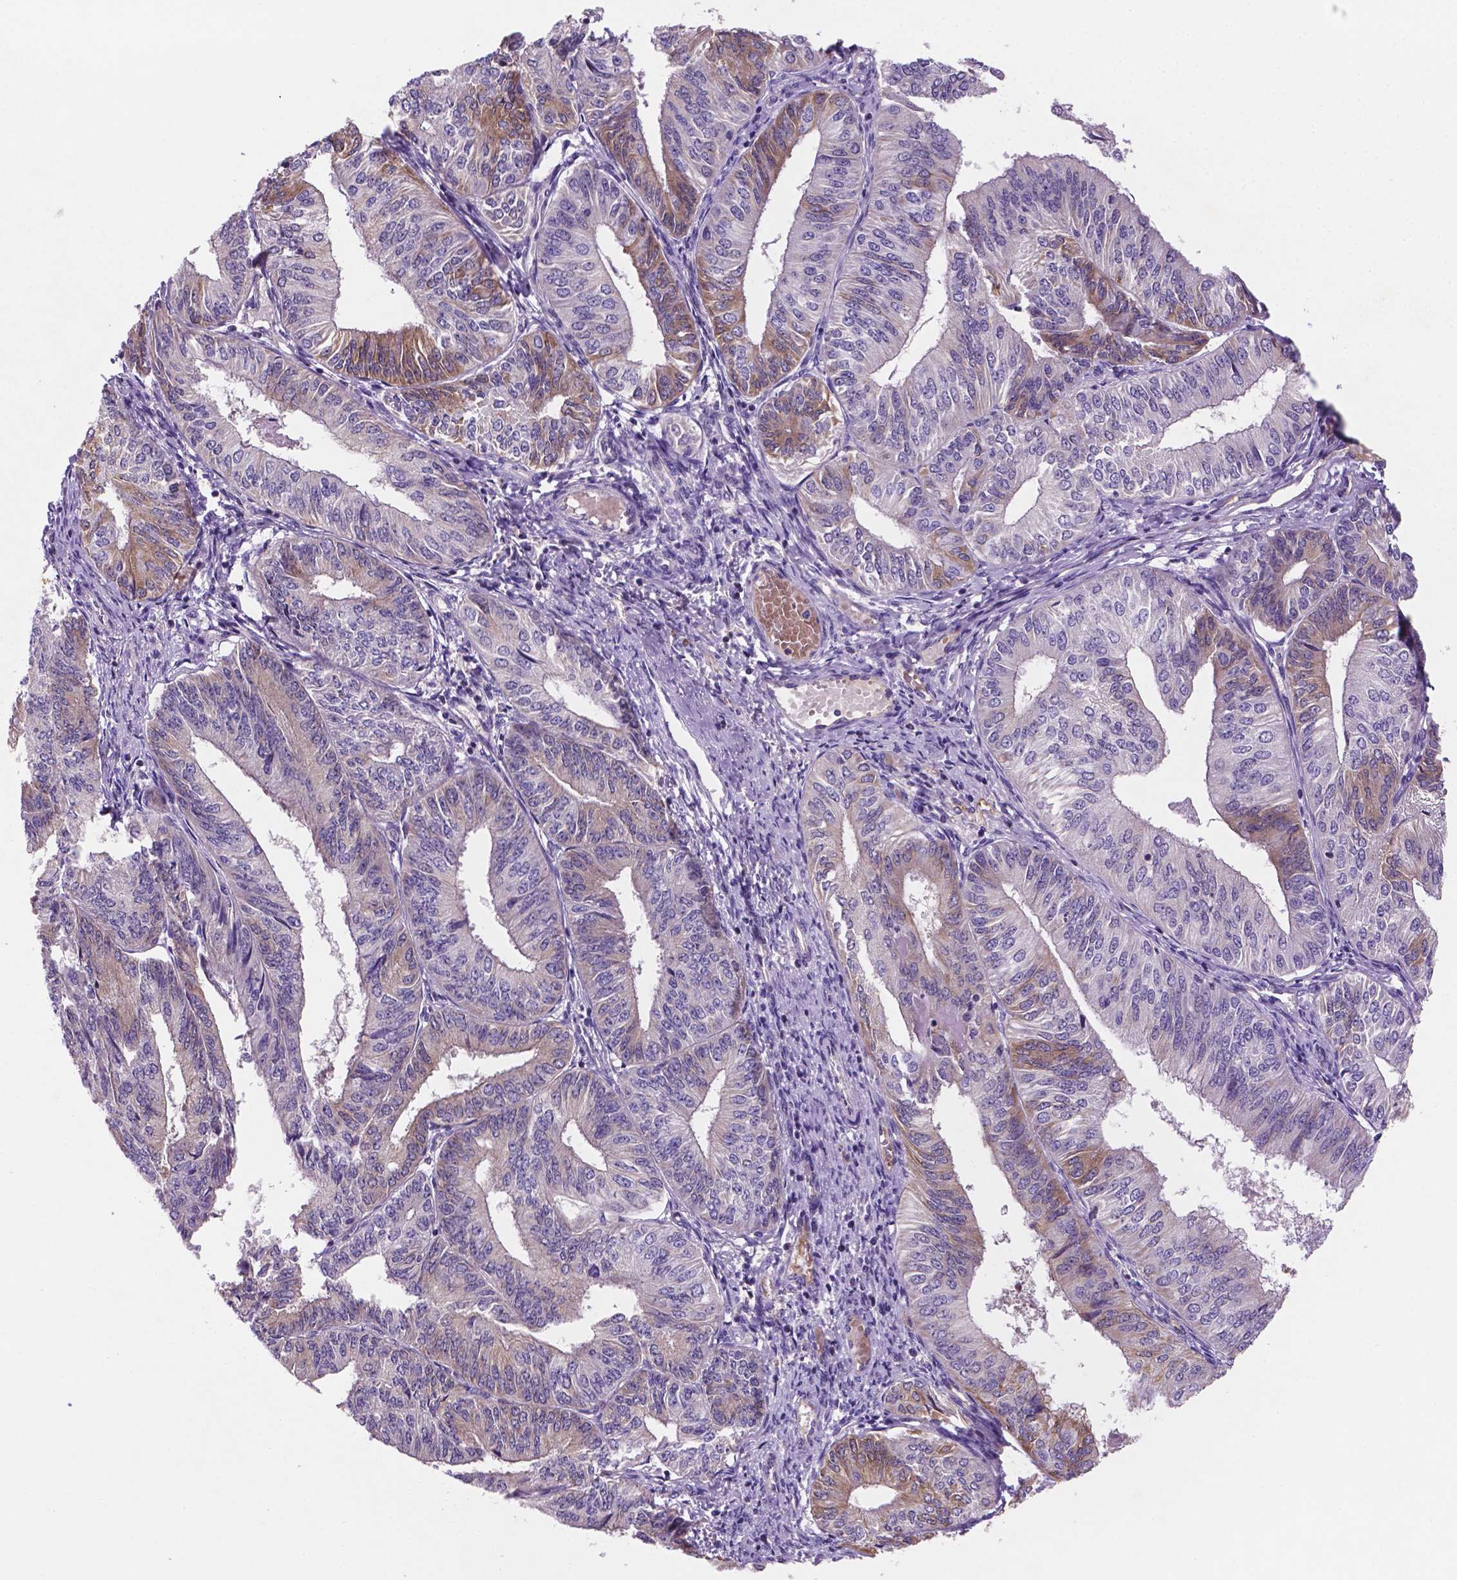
{"staining": {"intensity": "moderate", "quantity": "<25%", "location": "cytoplasmic/membranous"}, "tissue": "endometrial cancer", "cell_type": "Tumor cells", "image_type": "cancer", "snomed": [{"axis": "morphology", "description": "Adenocarcinoma, NOS"}, {"axis": "topography", "description": "Endometrium"}], "caption": "A high-resolution photomicrograph shows IHC staining of adenocarcinoma (endometrial), which demonstrates moderate cytoplasmic/membranous staining in about <25% of tumor cells.", "gene": "TM4SF20", "patient": {"sex": "female", "age": 58}}